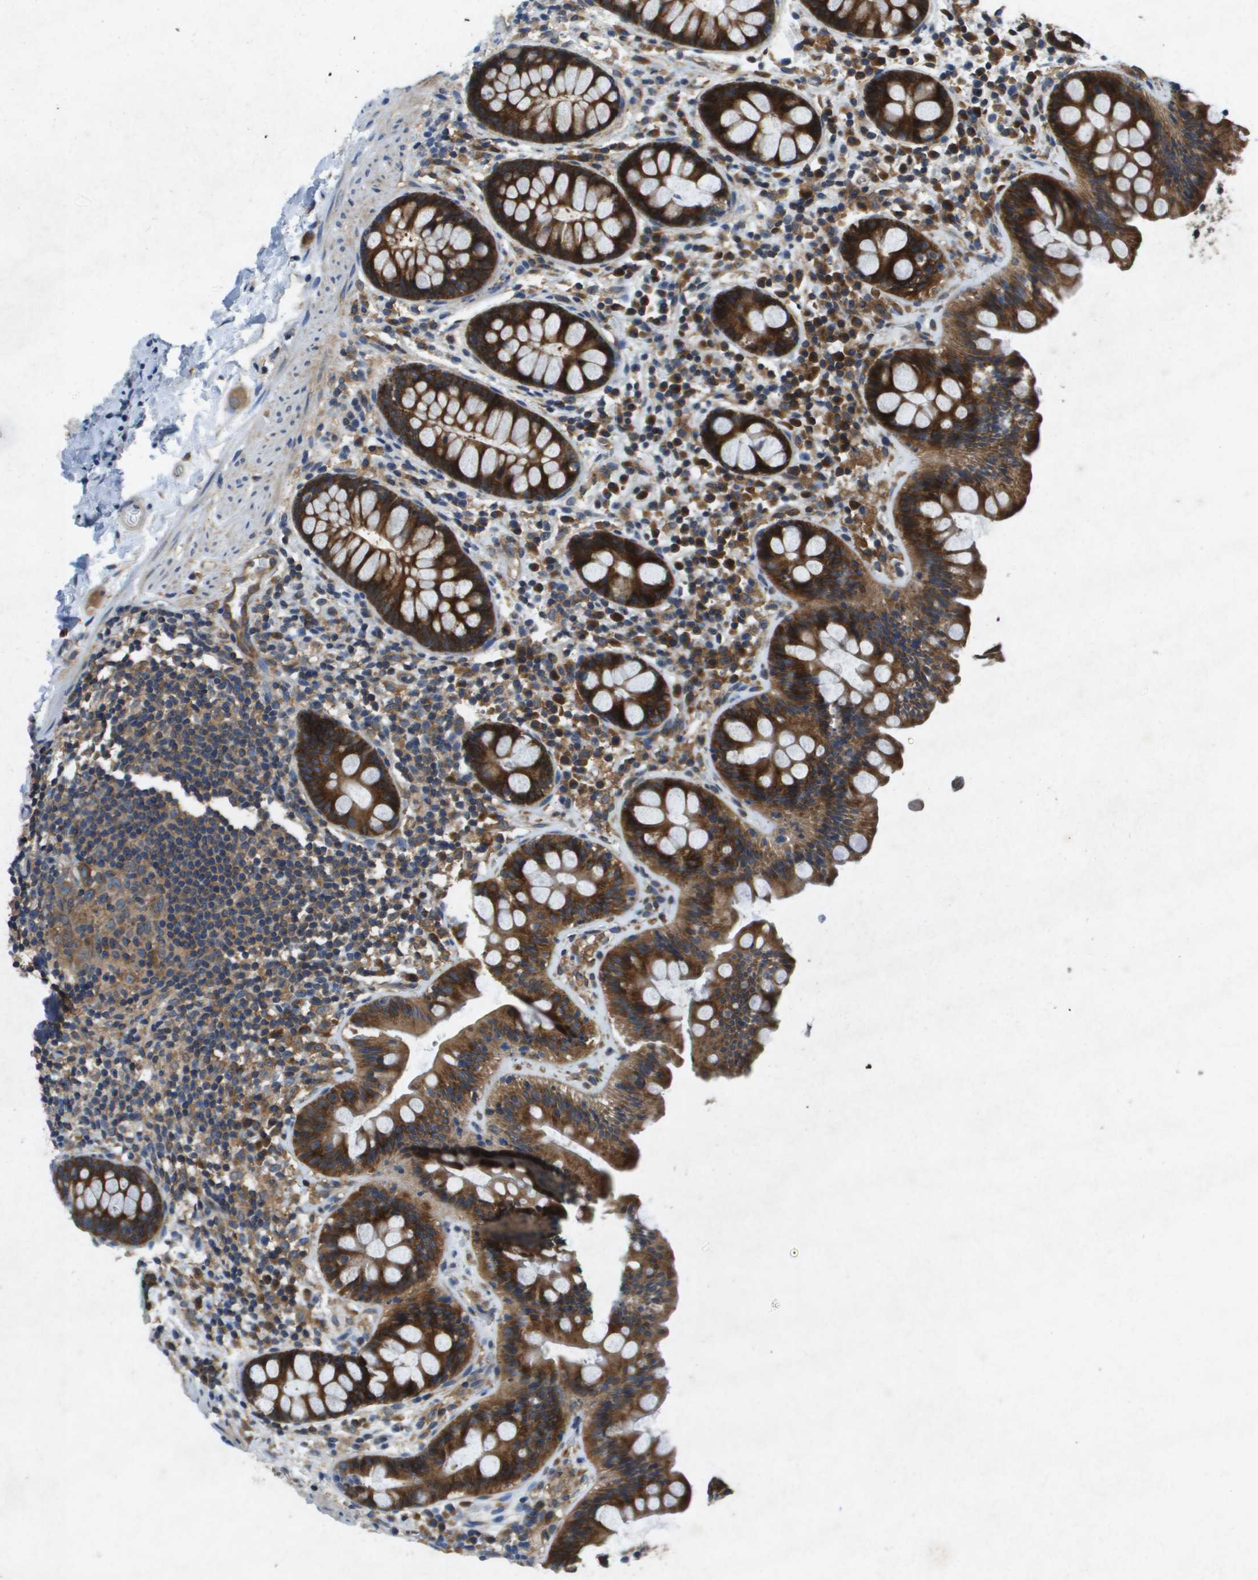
{"staining": {"intensity": "negative", "quantity": "none", "location": "none"}, "tissue": "colon", "cell_type": "Endothelial cells", "image_type": "normal", "snomed": [{"axis": "morphology", "description": "Normal tissue, NOS"}, {"axis": "topography", "description": "Colon"}], "caption": "A high-resolution image shows immunohistochemistry staining of benign colon, which demonstrates no significant staining in endothelial cells.", "gene": "PTPRT", "patient": {"sex": "female", "age": 80}}